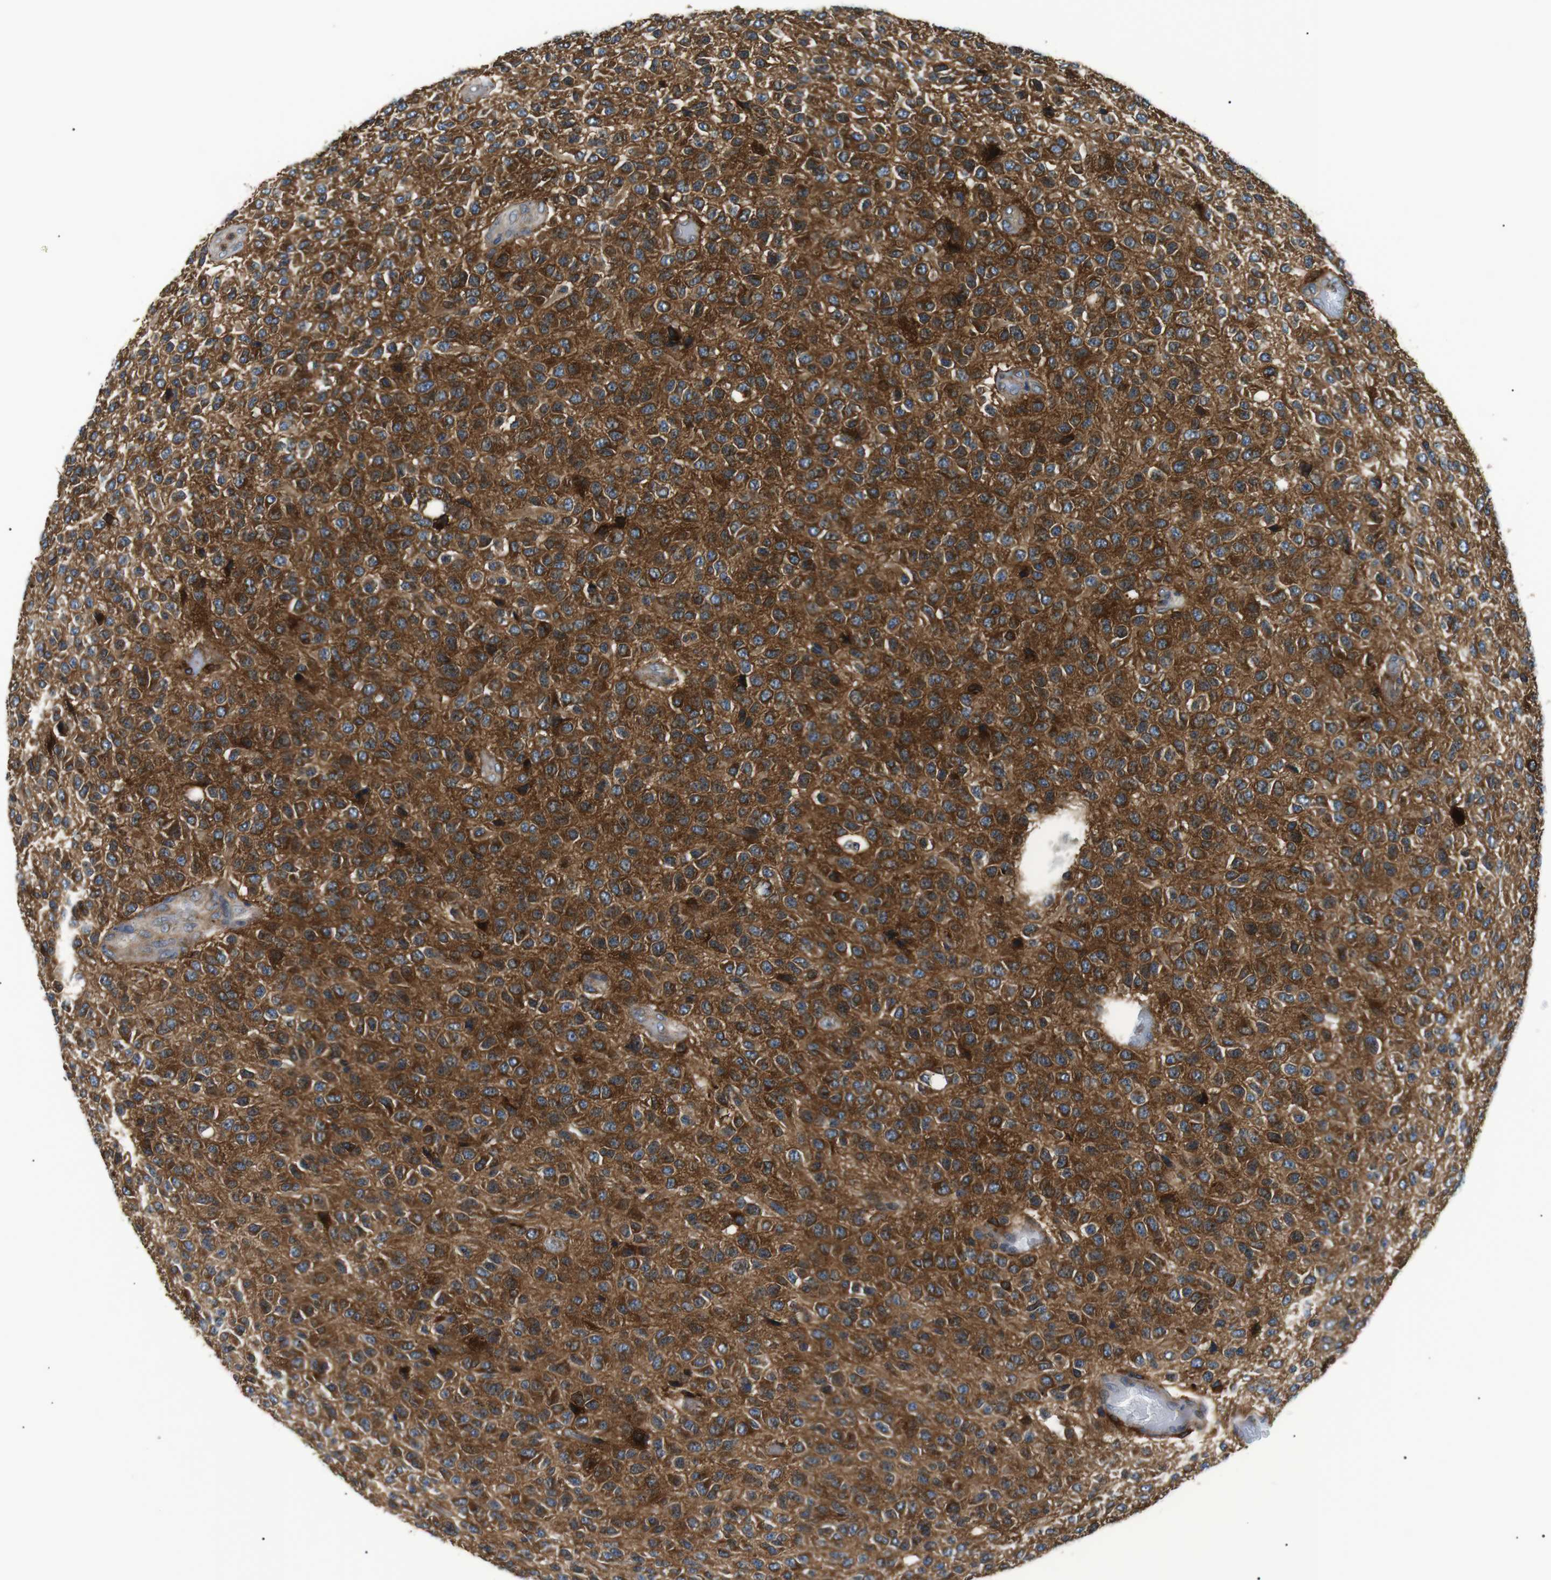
{"staining": {"intensity": "strong", "quantity": ">75%", "location": "cytoplasmic/membranous"}, "tissue": "glioma", "cell_type": "Tumor cells", "image_type": "cancer", "snomed": [{"axis": "morphology", "description": "Glioma, malignant, High grade"}, {"axis": "topography", "description": "pancreas cauda"}], "caption": "There is high levels of strong cytoplasmic/membranous staining in tumor cells of high-grade glioma (malignant), as demonstrated by immunohistochemical staining (brown color).", "gene": "RAB9A", "patient": {"sex": "male", "age": 60}}